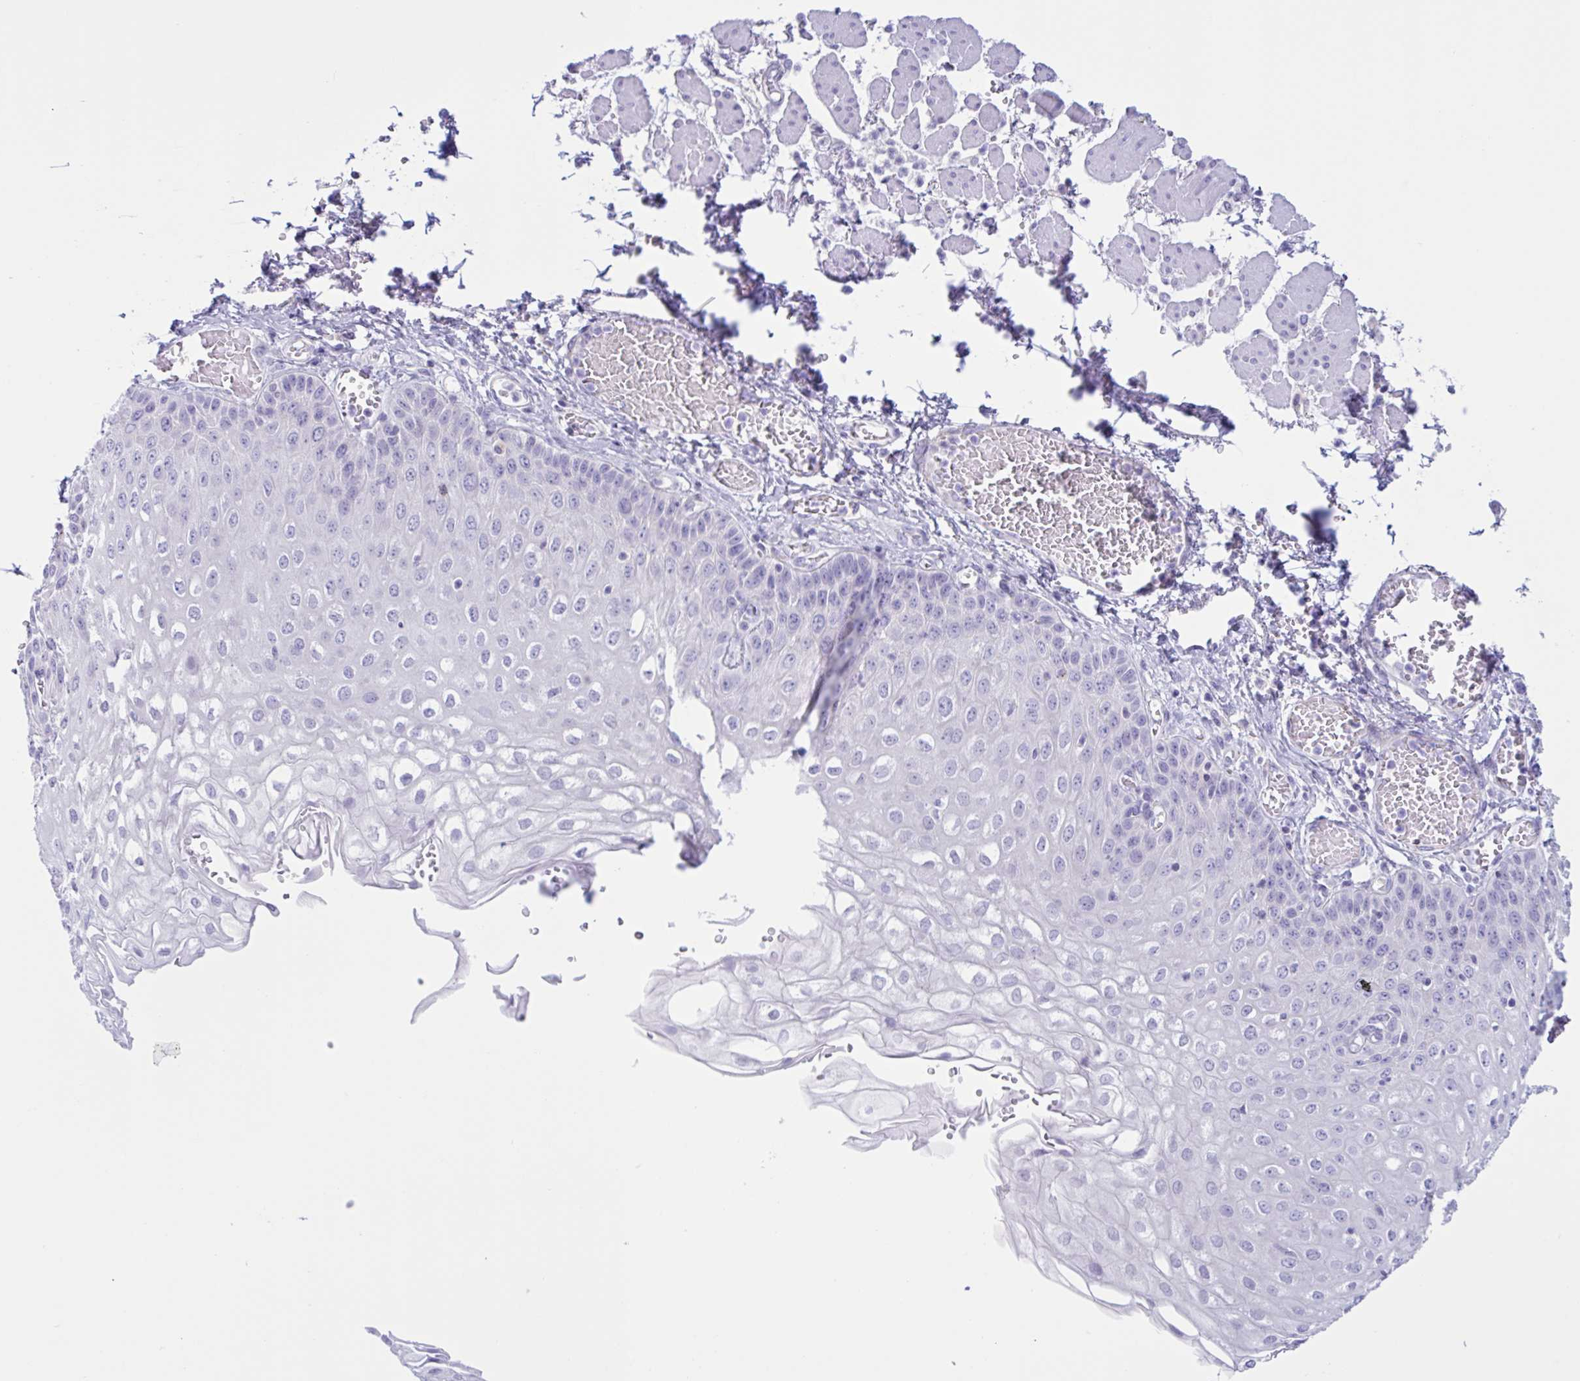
{"staining": {"intensity": "negative", "quantity": "none", "location": "none"}, "tissue": "esophagus", "cell_type": "Squamous epithelial cells", "image_type": "normal", "snomed": [{"axis": "morphology", "description": "Normal tissue, NOS"}, {"axis": "morphology", "description": "Adenocarcinoma, NOS"}, {"axis": "topography", "description": "Esophagus"}], "caption": "Immunohistochemistry micrograph of normal human esophagus stained for a protein (brown), which exhibits no positivity in squamous epithelial cells.", "gene": "XCL1", "patient": {"sex": "male", "age": 81}}